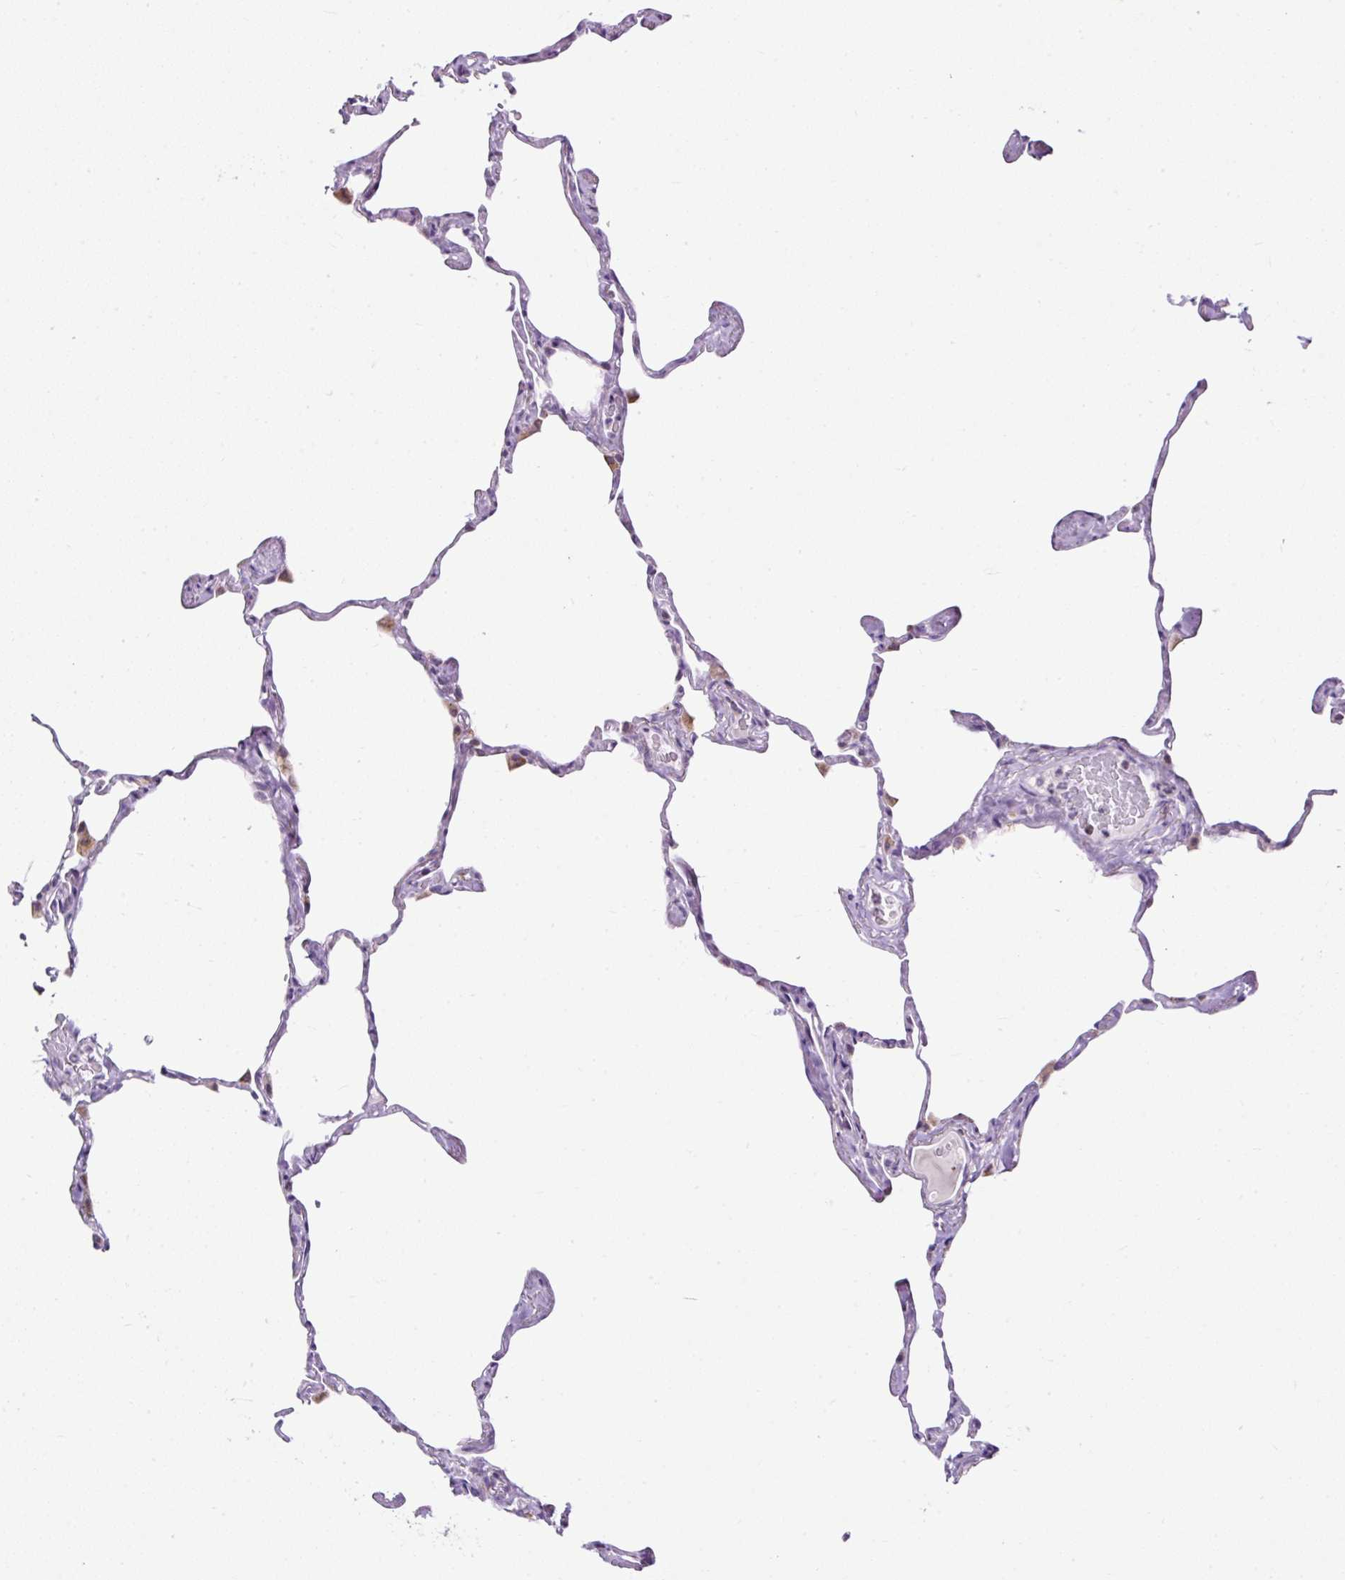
{"staining": {"intensity": "moderate", "quantity": "<25%", "location": "cytoplasmic/membranous"}, "tissue": "lung", "cell_type": "Alveolar cells", "image_type": "normal", "snomed": [{"axis": "morphology", "description": "Normal tissue, NOS"}, {"axis": "topography", "description": "Lung"}], "caption": "DAB (3,3'-diaminobenzidine) immunohistochemical staining of unremarkable lung exhibits moderate cytoplasmic/membranous protein positivity in approximately <25% of alveolar cells.", "gene": "FMC1", "patient": {"sex": "male", "age": 65}}